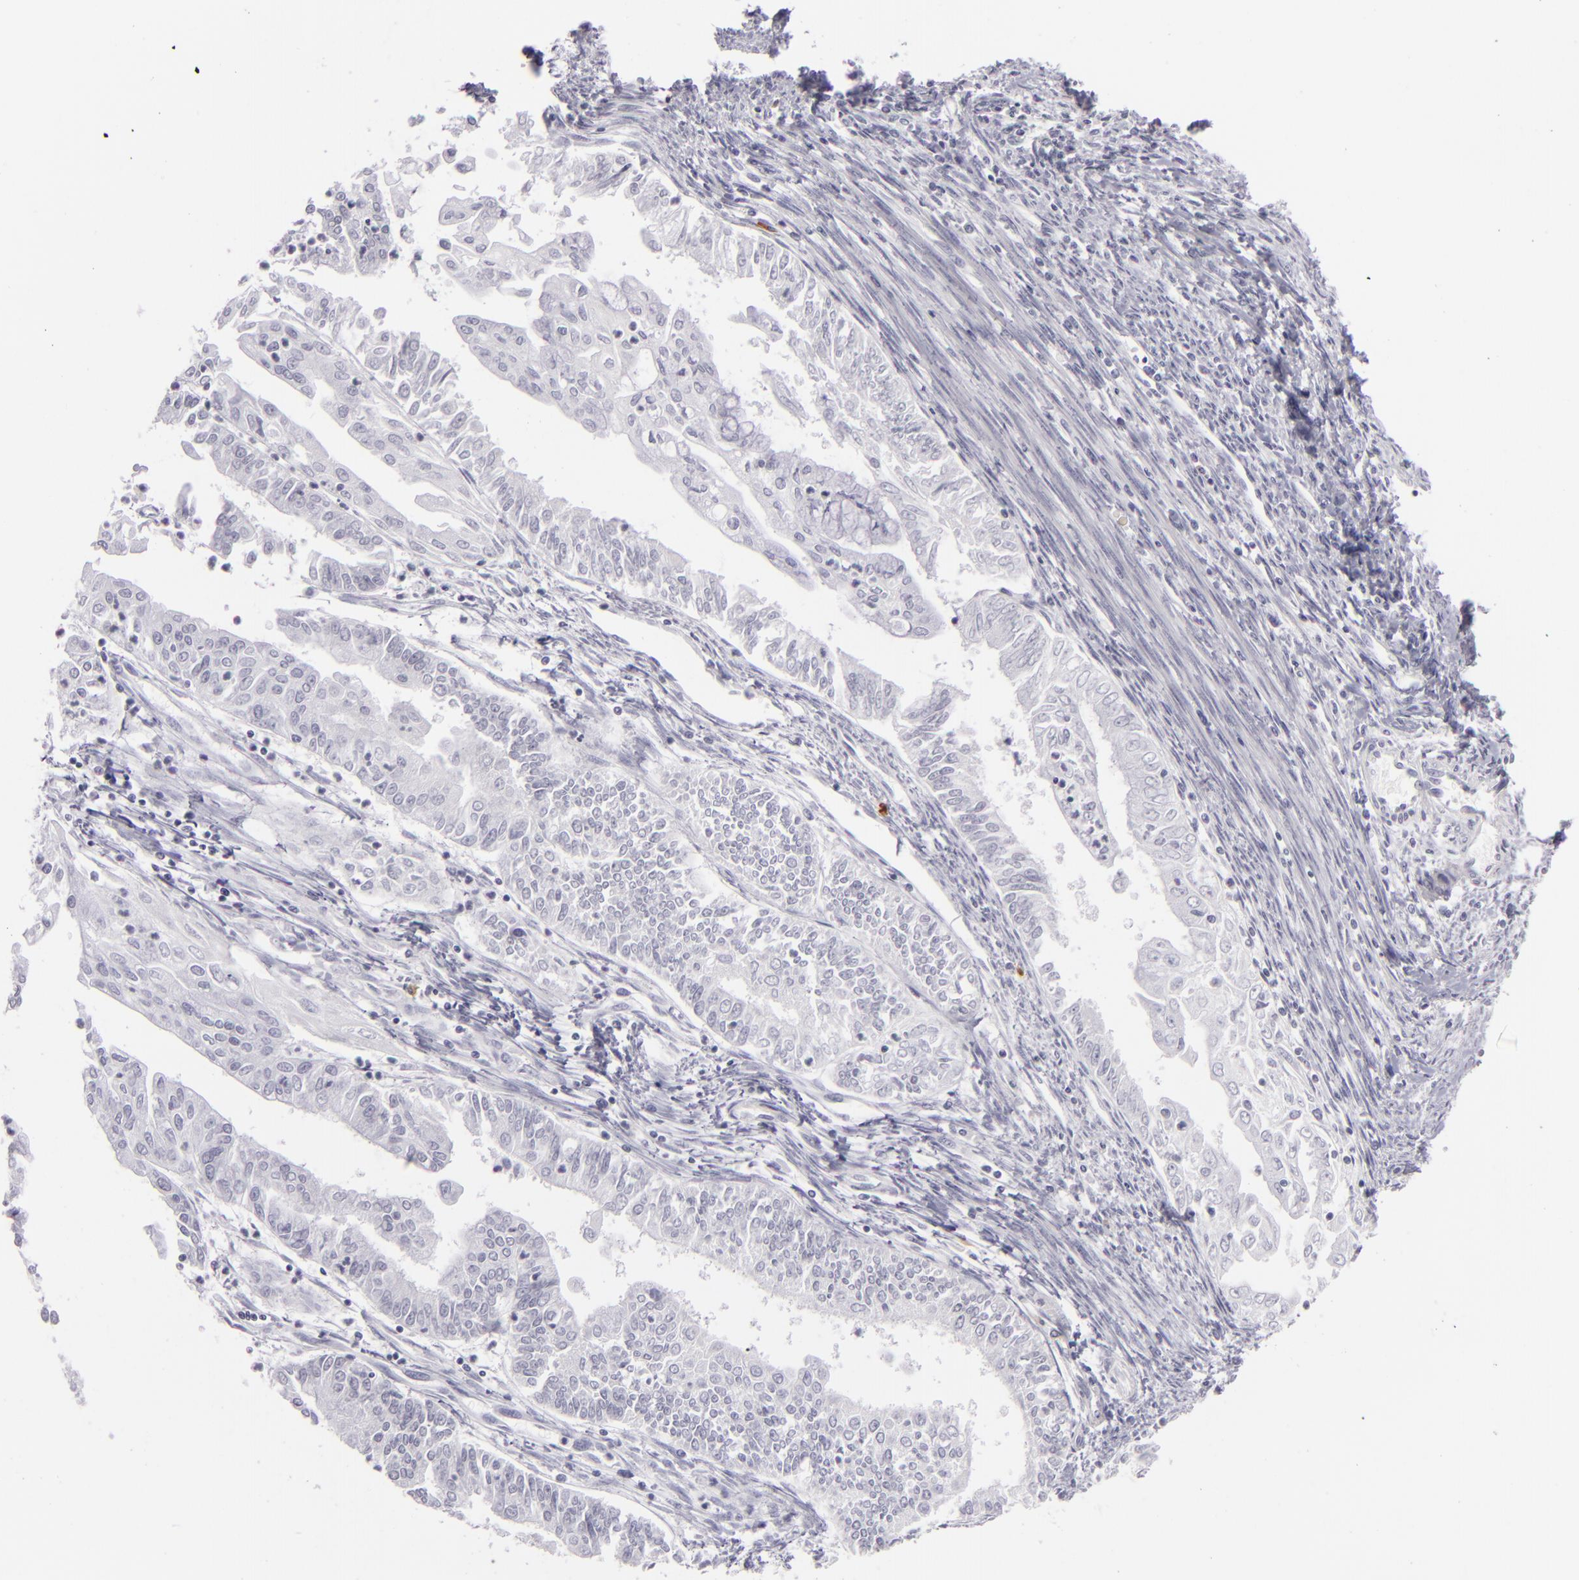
{"staining": {"intensity": "negative", "quantity": "none", "location": "none"}, "tissue": "endometrial cancer", "cell_type": "Tumor cells", "image_type": "cancer", "snomed": [{"axis": "morphology", "description": "Adenocarcinoma, NOS"}, {"axis": "topography", "description": "Endometrium"}], "caption": "Immunohistochemical staining of human adenocarcinoma (endometrial) exhibits no significant staining in tumor cells.", "gene": "CDX2", "patient": {"sex": "female", "age": 75}}